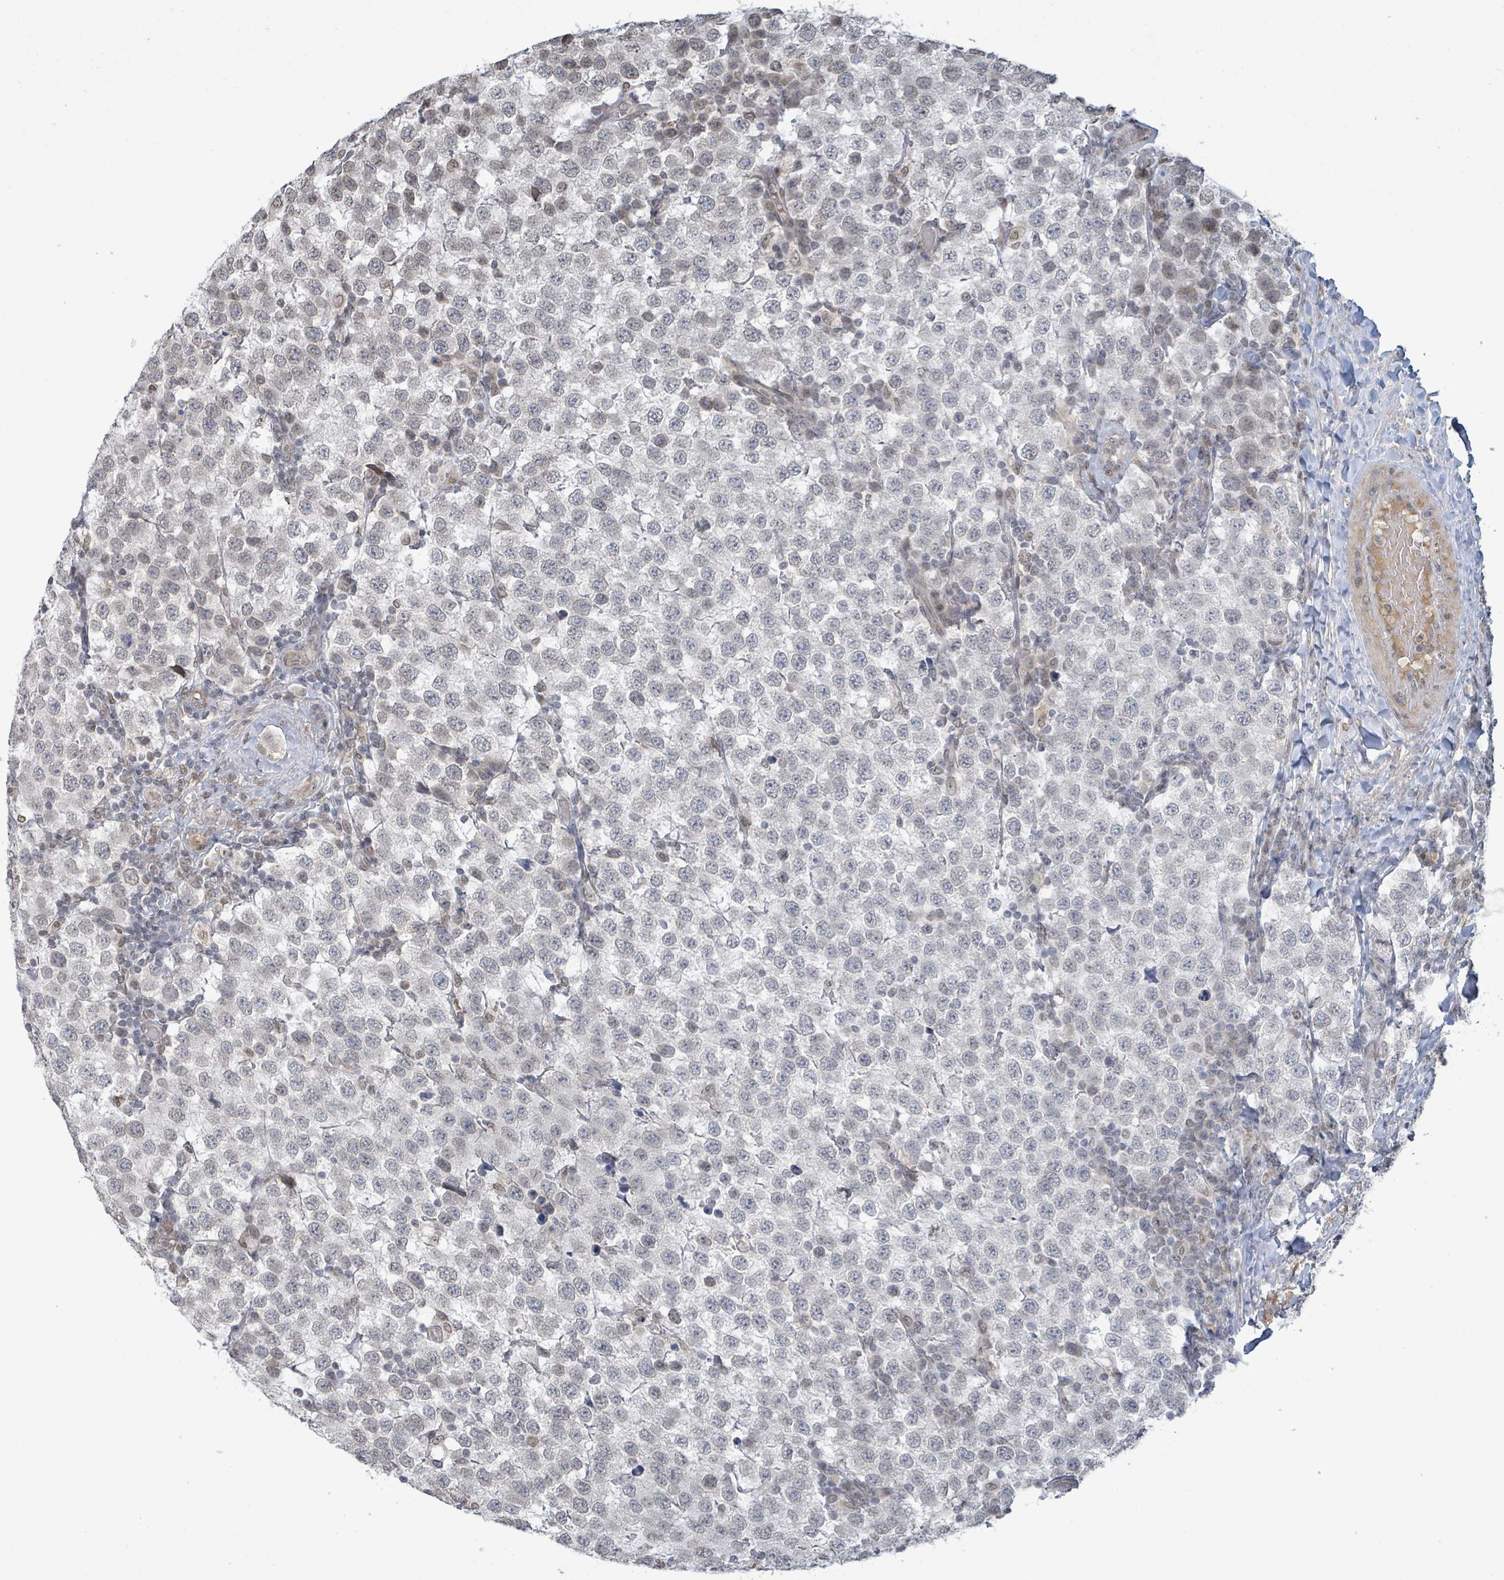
{"staining": {"intensity": "negative", "quantity": "none", "location": "none"}, "tissue": "testis cancer", "cell_type": "Tumor cells", "image_type": "cancer", "snomed": [{"axis": "morphology", "description": "Seminoma, NOS"}, {"axis": "topography", "description": "Testis"}], "caption": "An immunohistochemistry micrograph of testis cancer is shown. There is no staining in tumor cells of testis cancer.", "gene": "SBF2", "patient": {"sex": "male", "age": 34}}